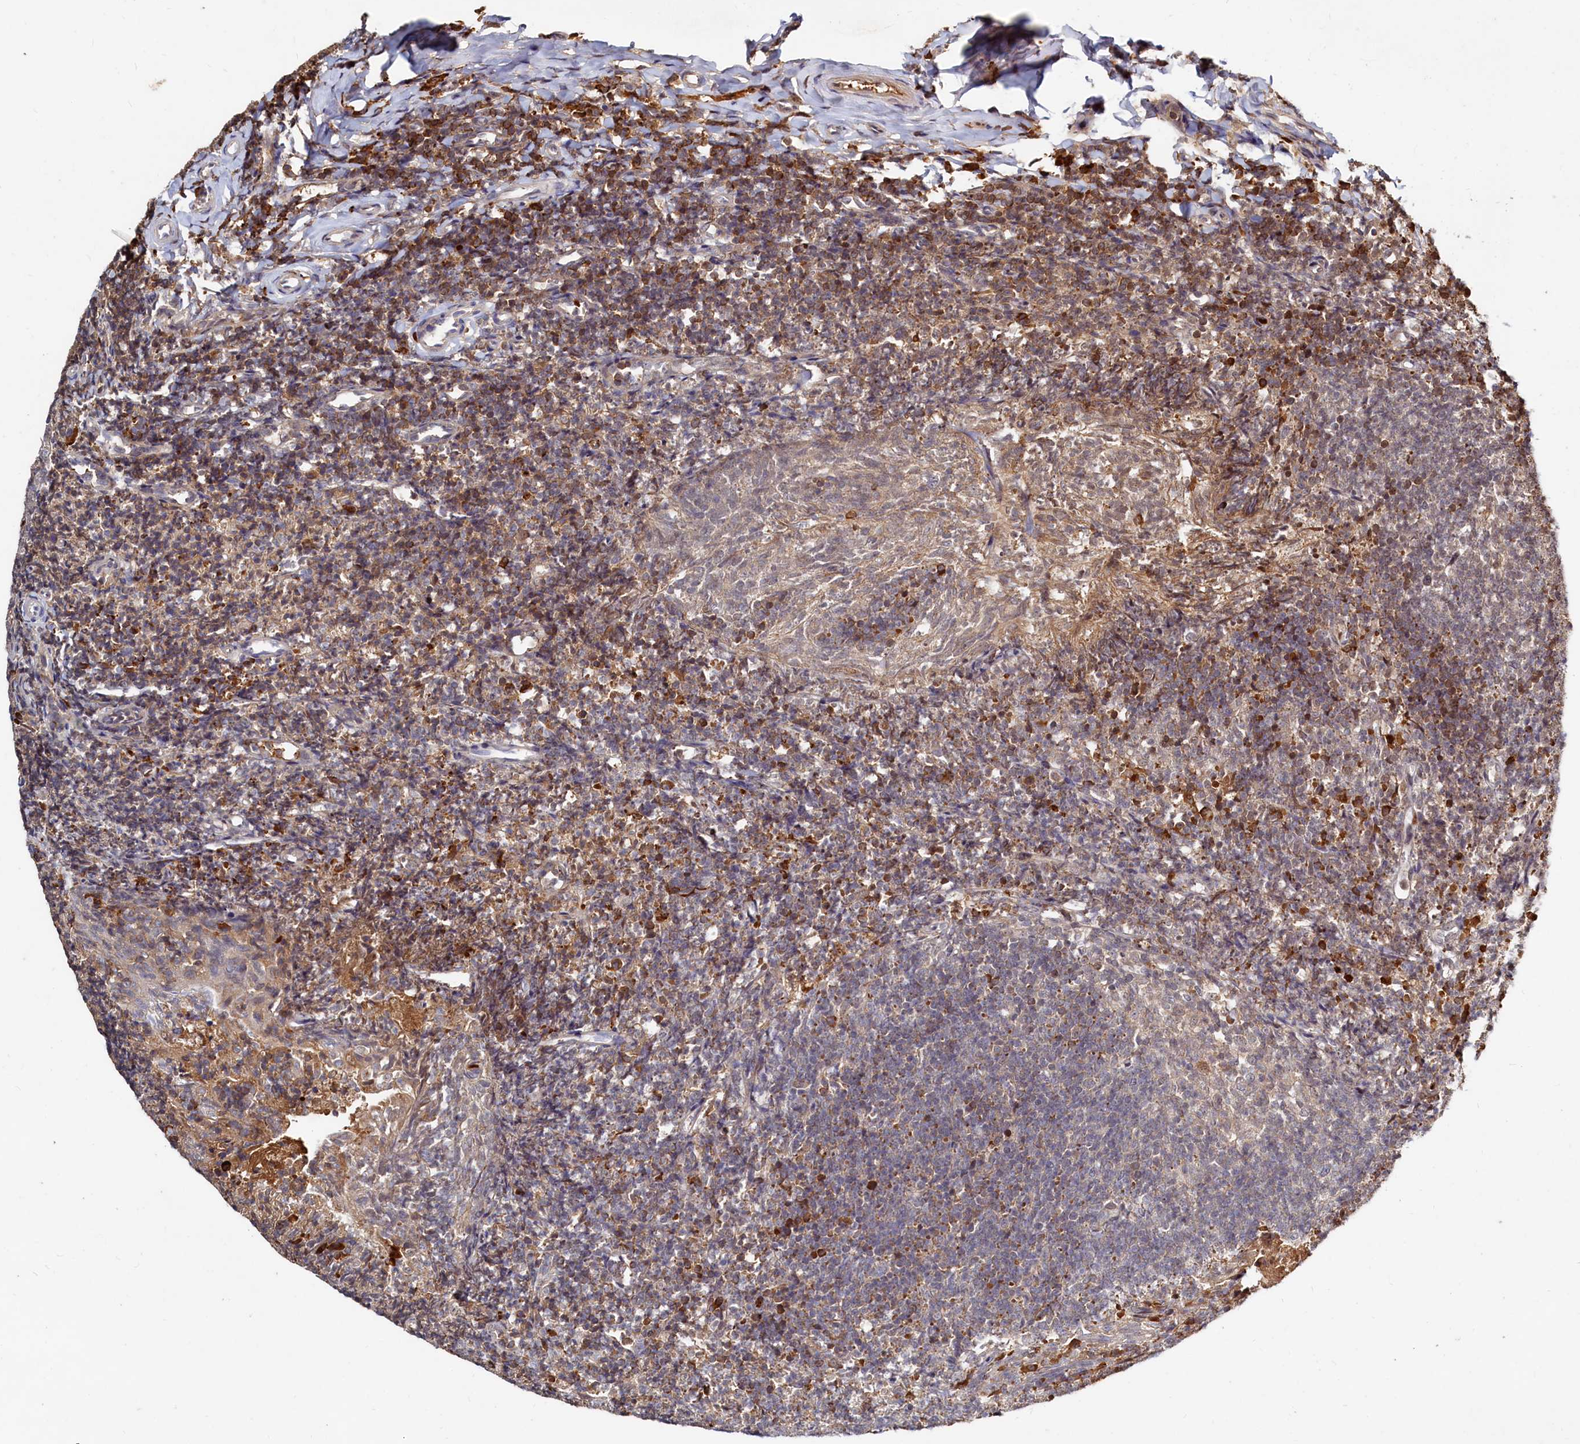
{"staining": {"intensity": "moderate", "quantity": ">75%", "location": "nuclear"}, "tissue": "tonsil", "cell_type": "Germinal center cells", "image_type": "normal", "snomed": [{"axis": "morphology", "description": "Normal tissue, NOS"}, {"axis": "topography", "description": "Tonsil"}], "caption": "Tonsil stained with DAB immunohistochemistry (IHC) demonstrates medium levels of moderate nuclear staining in about >75% of germinal center cells.", "gene": "TRAPPC4", "patient": {"sex": "female", "age": 10}}